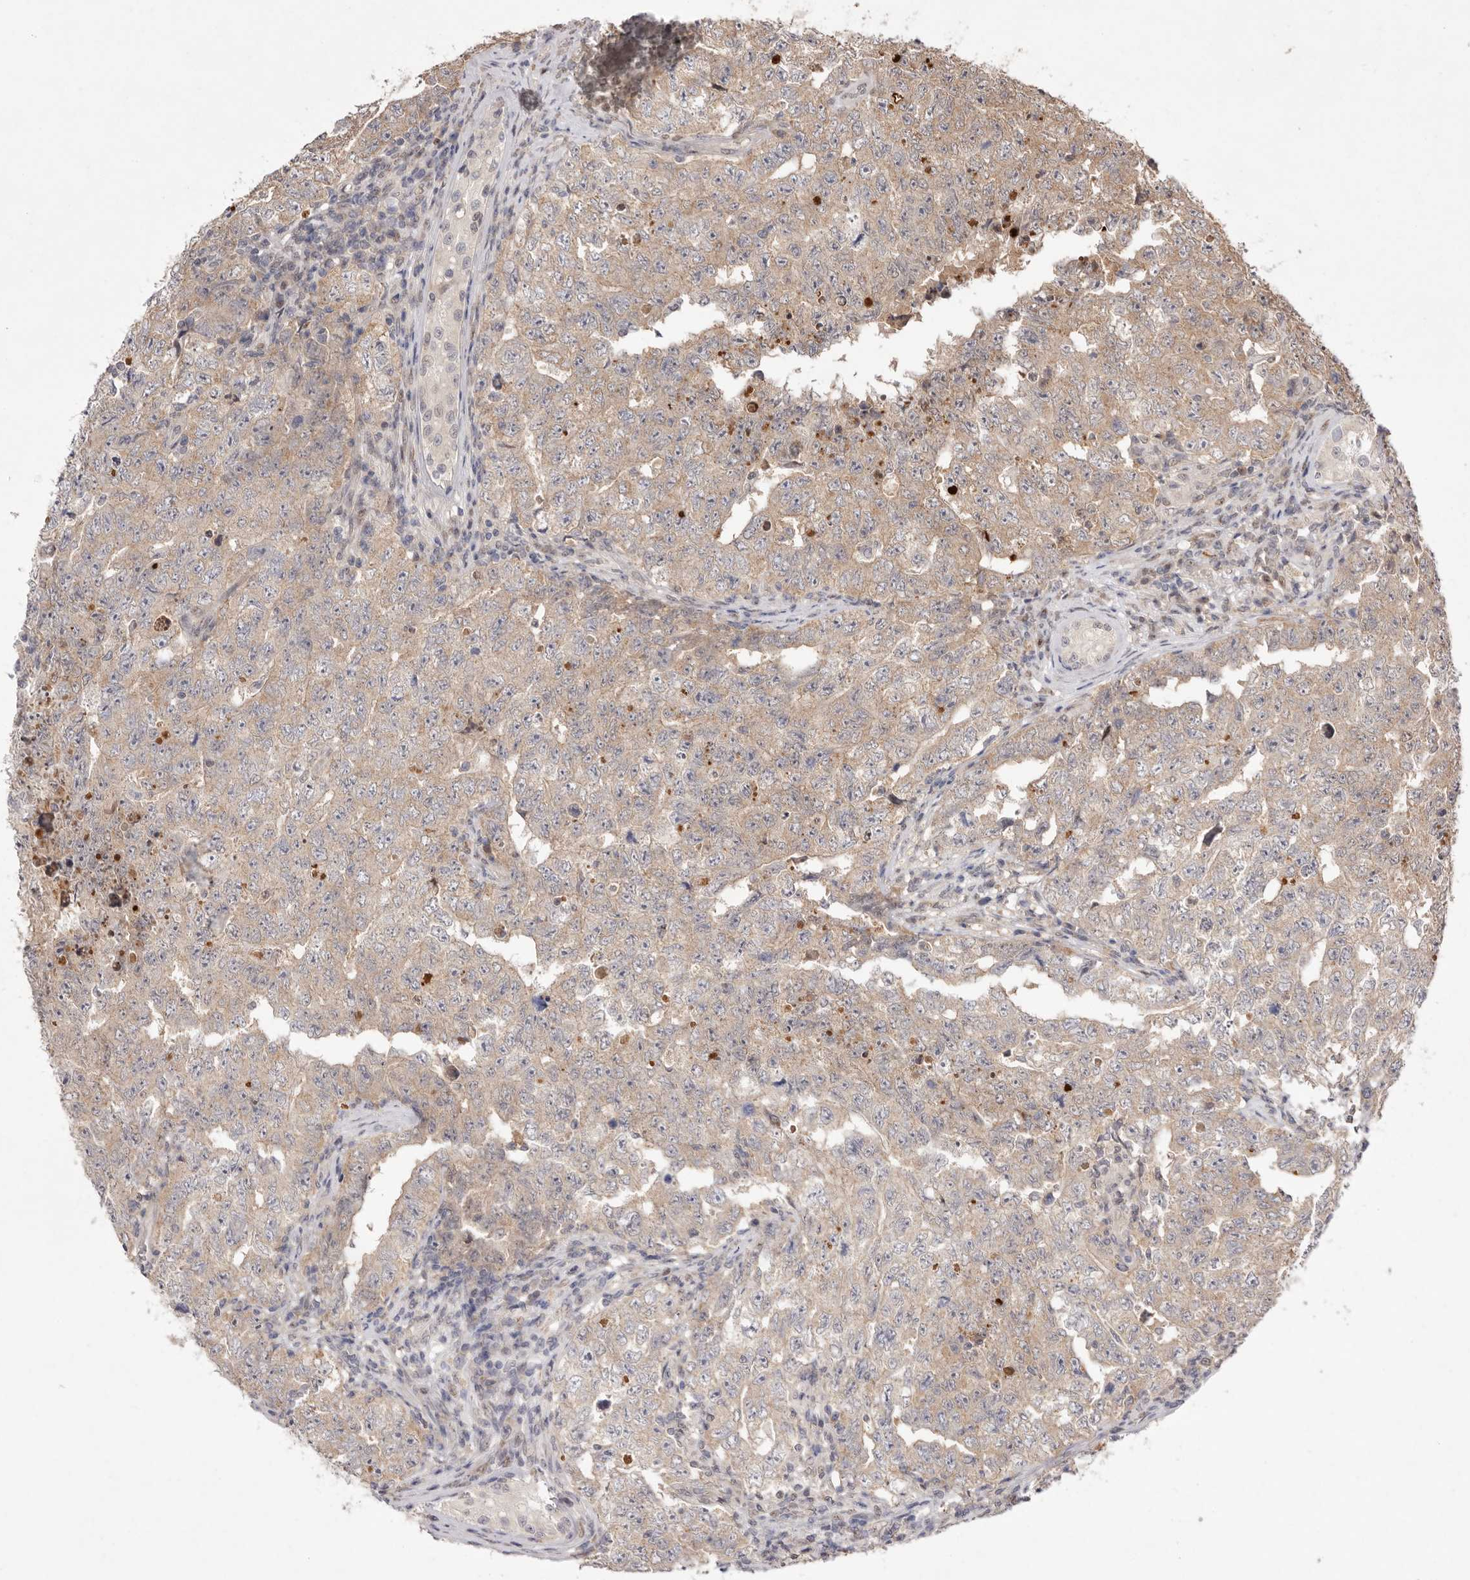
{"staining": {"intensity": "moderate", "quantity": ">75%", "location": "cytoplasmic/membranous"}, "tissue": "testis cancer", "cell_type": "Tumor cells", "image_type": "cancer", "snomed": [{"axis": "morphology", "description": "Carcinoma, Embryonal, NOS"}, {"axis": "topography", "description": "Testis"}], "caption": "An immunohistochemistry histopathology image of tumor tissue is shown. Protein staining in brown highlights moderate cytoplasmic/membranous positivity in testis cancer (embryonal carcinoma) within tumor cells.", "gene": "TADA1", "patient": {"sex": "male", "age": 26}}